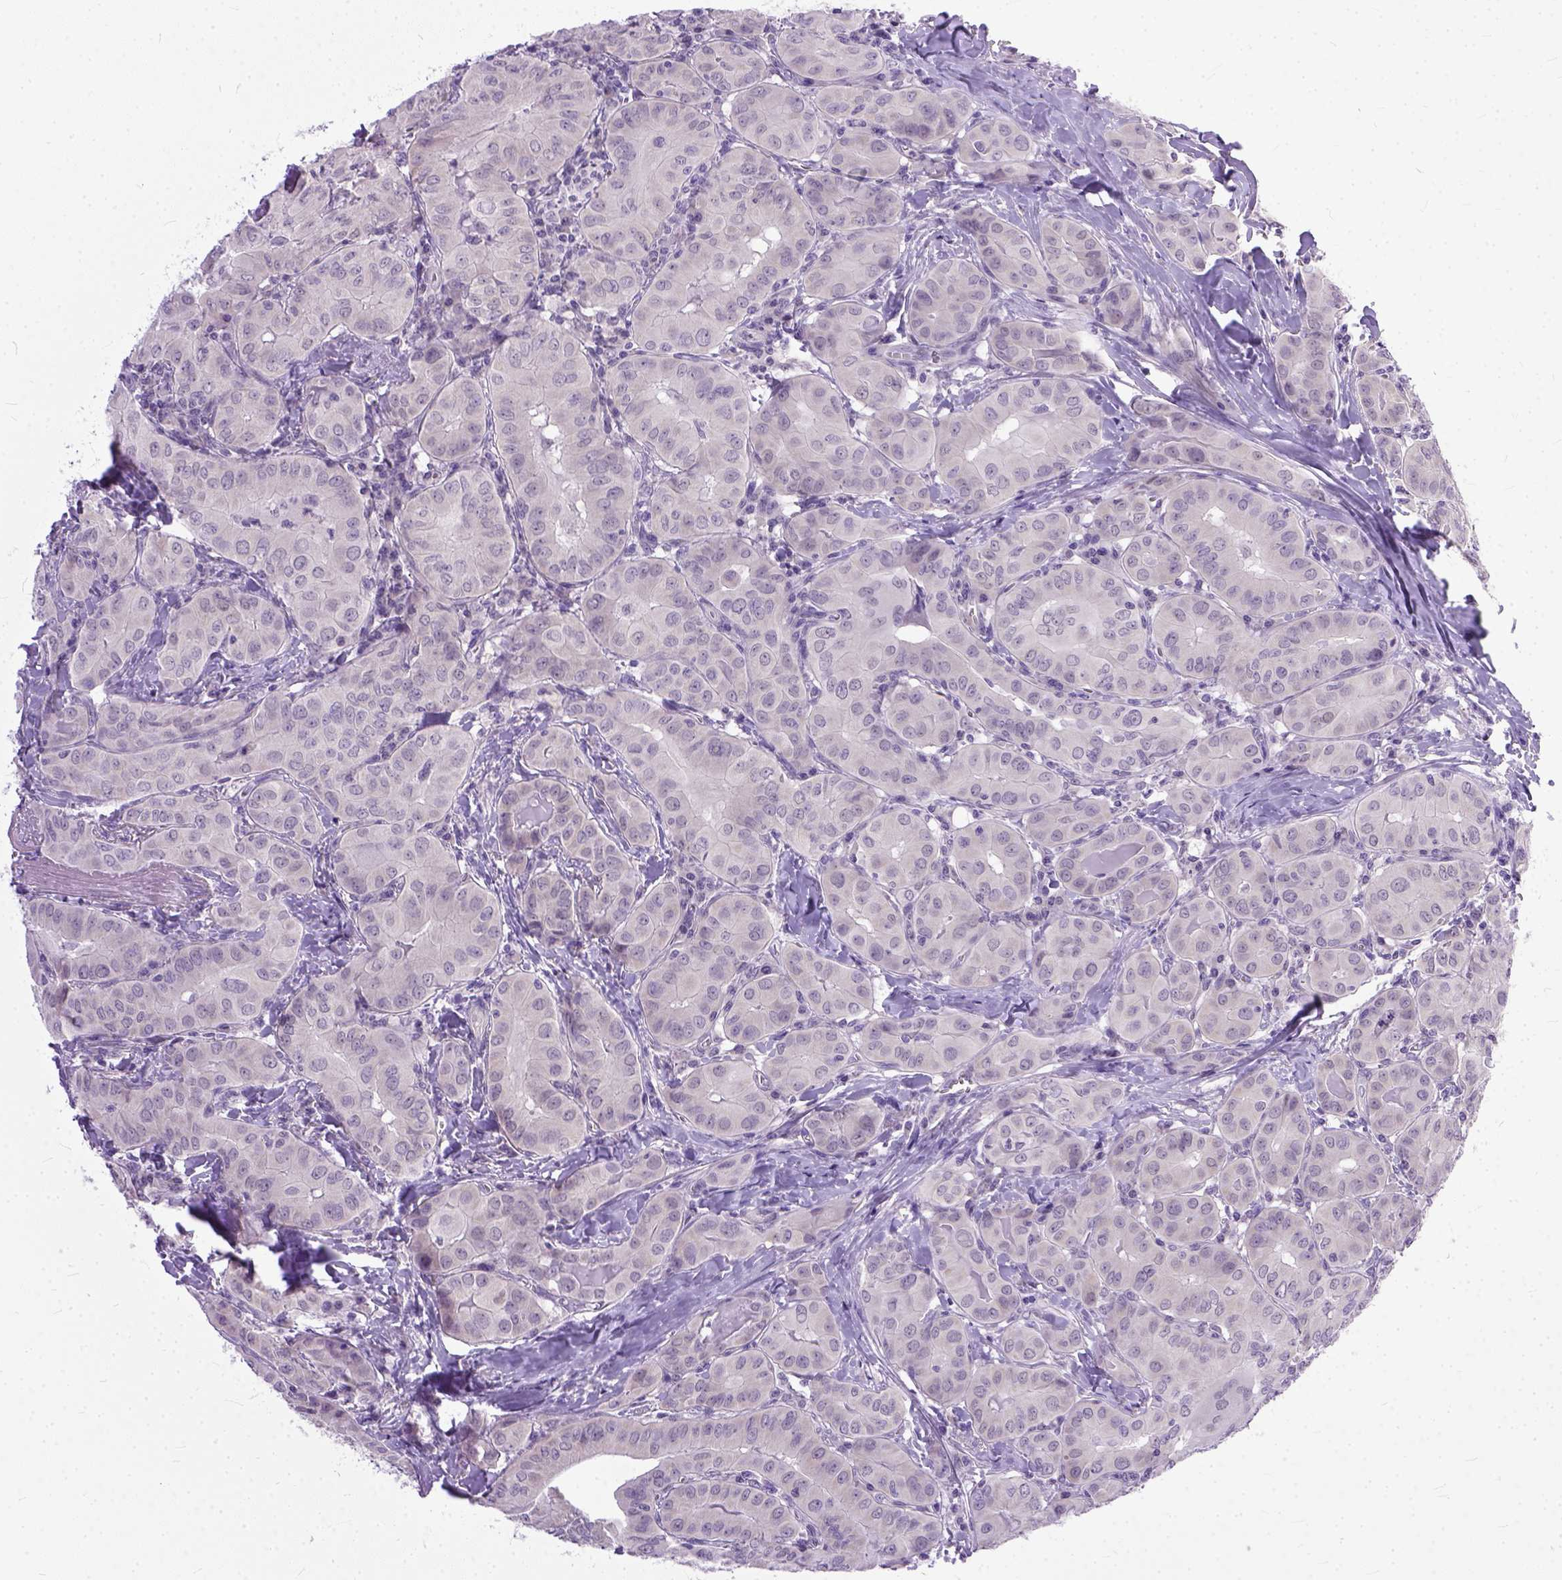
{"staining": {"intensity": "negative", "quantity": "none", "location": "none"}, "tissue": "thyroid cancer", "cell_type": "Tumor cells", "image_type": "cancer", "snomed": [{"axis": "morphology", "description": "Papillary adenocarcinoma, NOS"}, {"axis": "topography", "description": "Thyroid gland"}], "caption": "A high-resolution histopathology image shows IHC staining of papillary adenocarcinoma (thyroid), which reveals no significant expression in tumor cells. (DAB immunohistochemistry (IHC), high magnification).", "gene": "TCEAL7", "patient": {"sex": "female", "age": 37}}